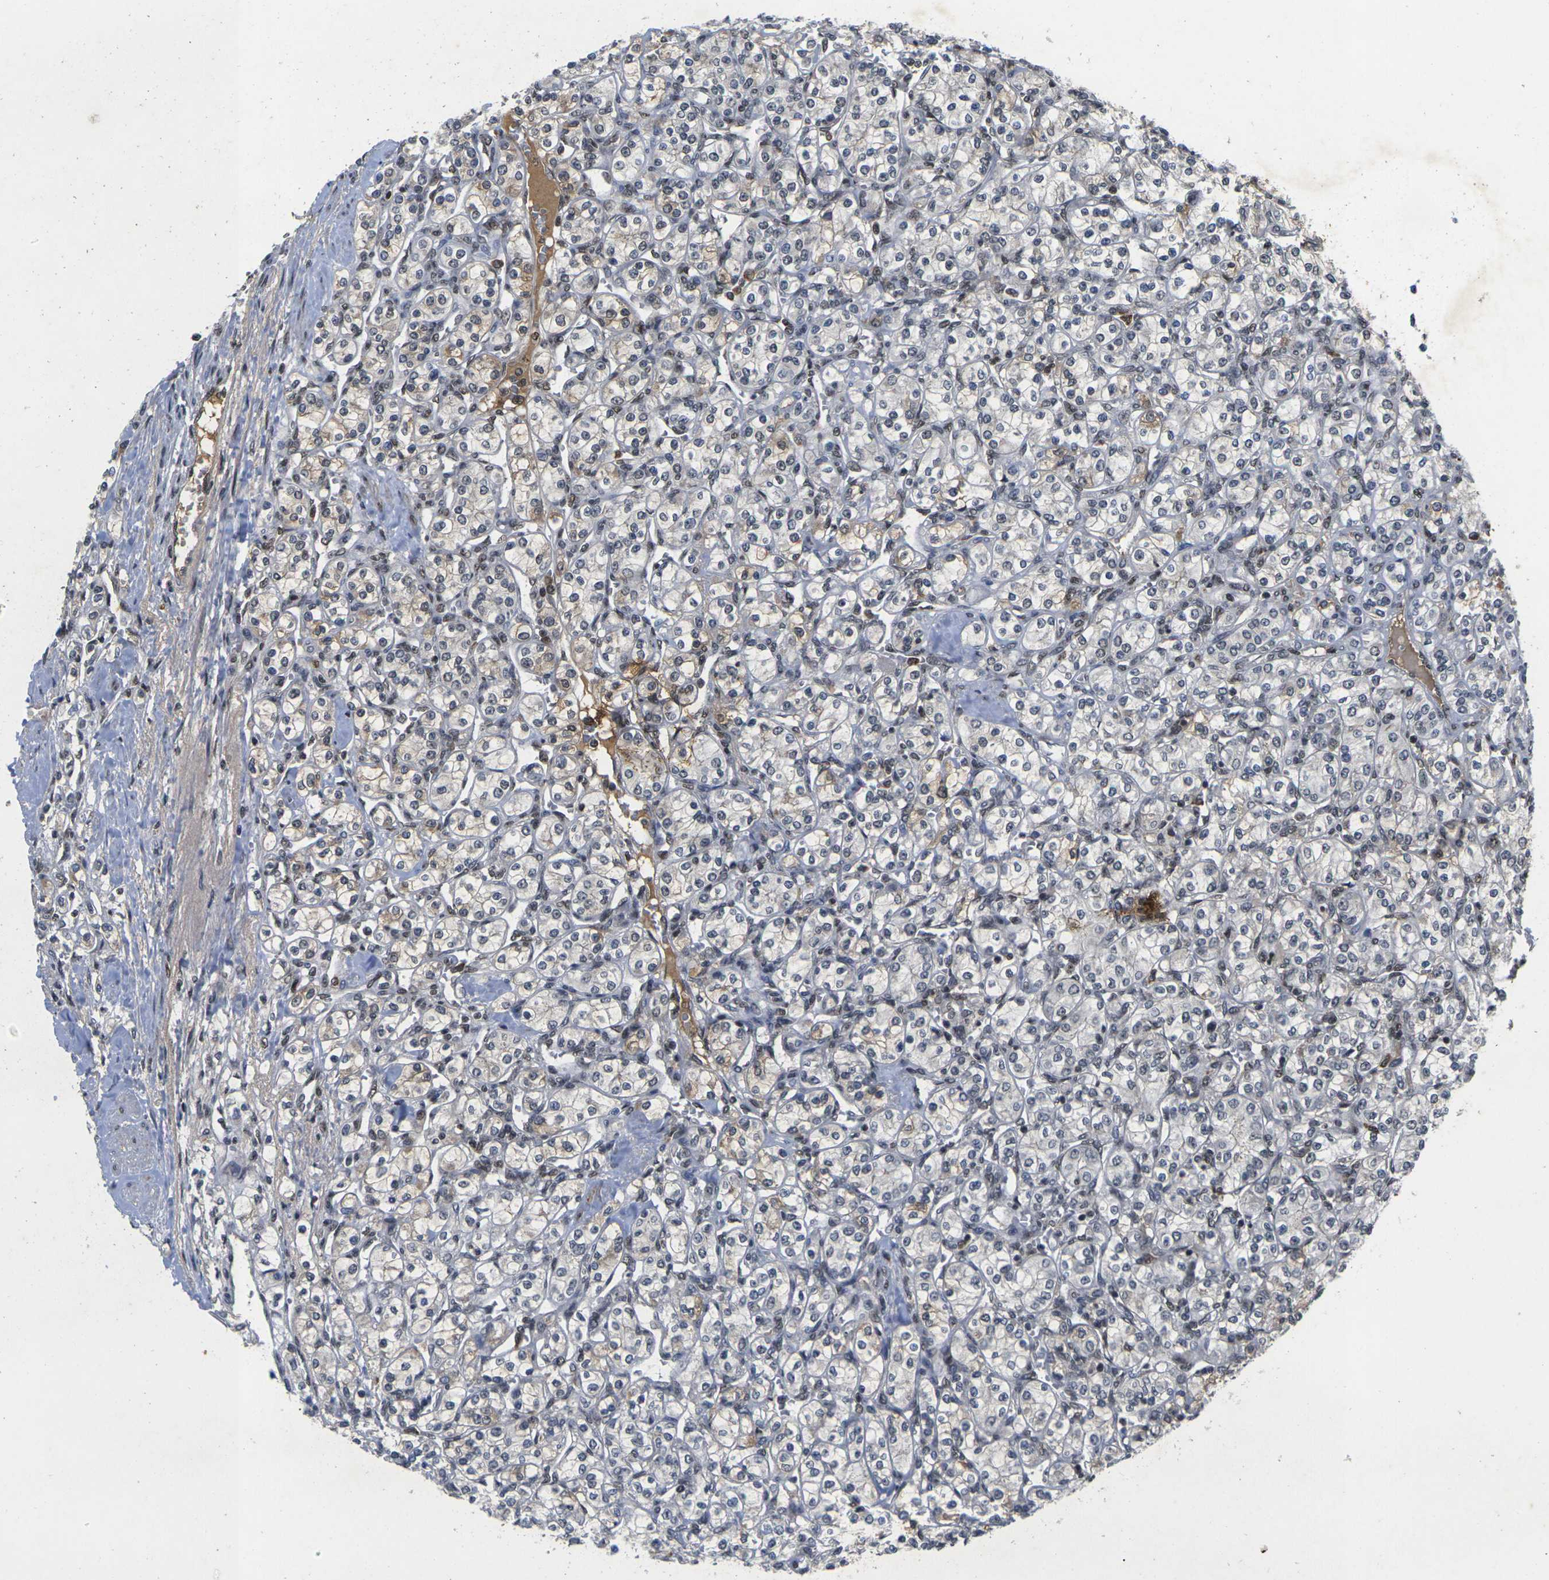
{"staining": {"intensity": "negative", "quantity": "none", "location": "none"}, "tissue": "renal cancer", "cell_type": "Tumor cells", "image_type": "cancer", "snomed": [{"axis": "morphology", "description": "Adenocarcinoma, NOS"}, {"axis": "topography", "description": "Kidney"}], "caption": "Adenocarcinoma (renal) stained for a protein using IHC reveals no expression tumor cells.", "gene": "GTF2E1", "patient": {"sex": "male", "age": 77}}